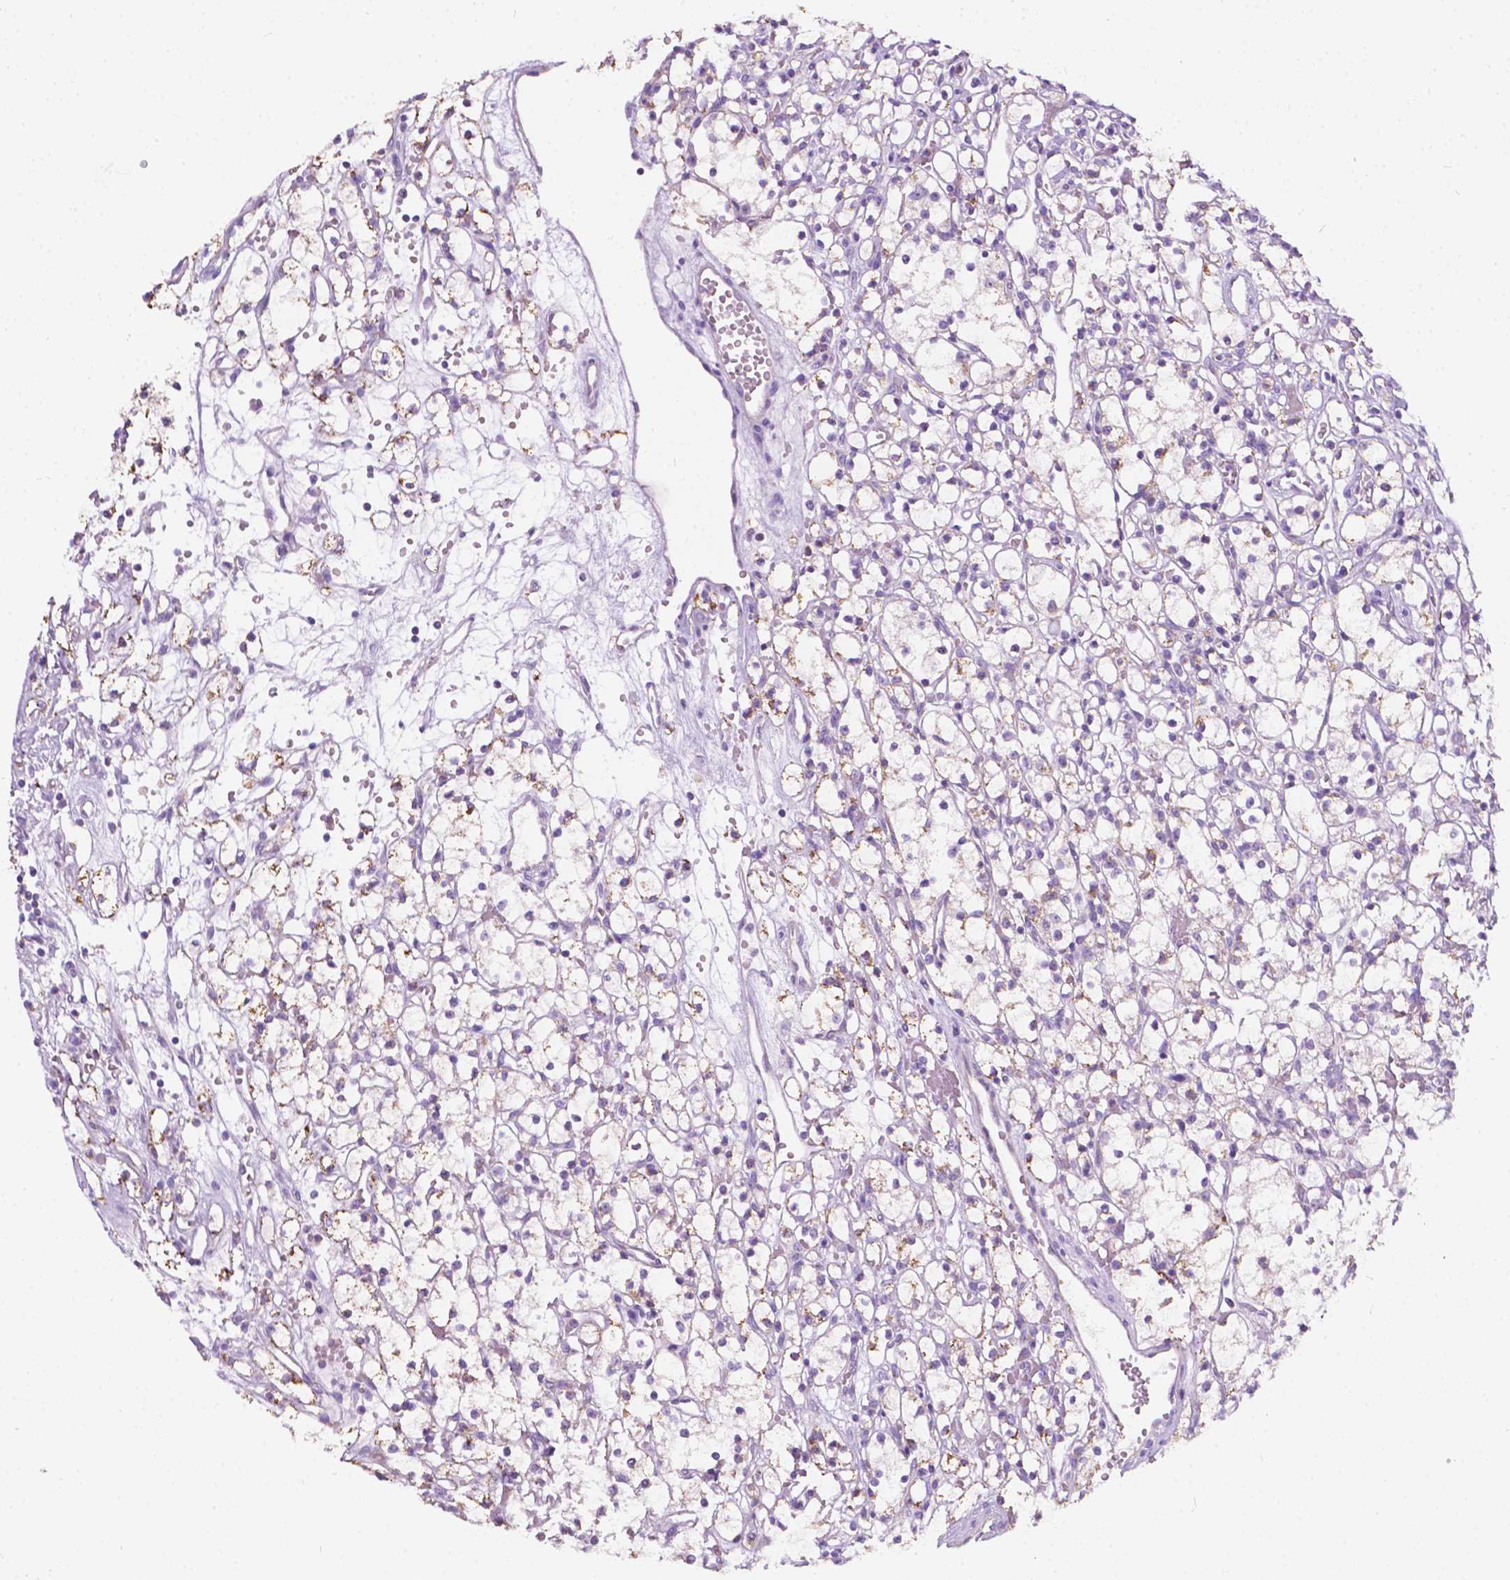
{"staining": {"intensity": "weak", "quantity": ">75%", "location": "cytoplasmic/membranous"}, "tissue": "renal cancer", "cell_type": "Tumor cells", "image_type": "cancer", "snomed": [{"axis": "morphology", "description": "Adenocarcinoma, NOS"}, {"axis": "topography", "description": "Kidney"}], "caption": "Weak cytoplasmic/membranous expression for a protein is appreciated in approximately >75% of tumor cells of adenocarcinoma (renal) using IHC.", "gene": "NOS1AP", "patient": {"sex": "female", "age": 59}}